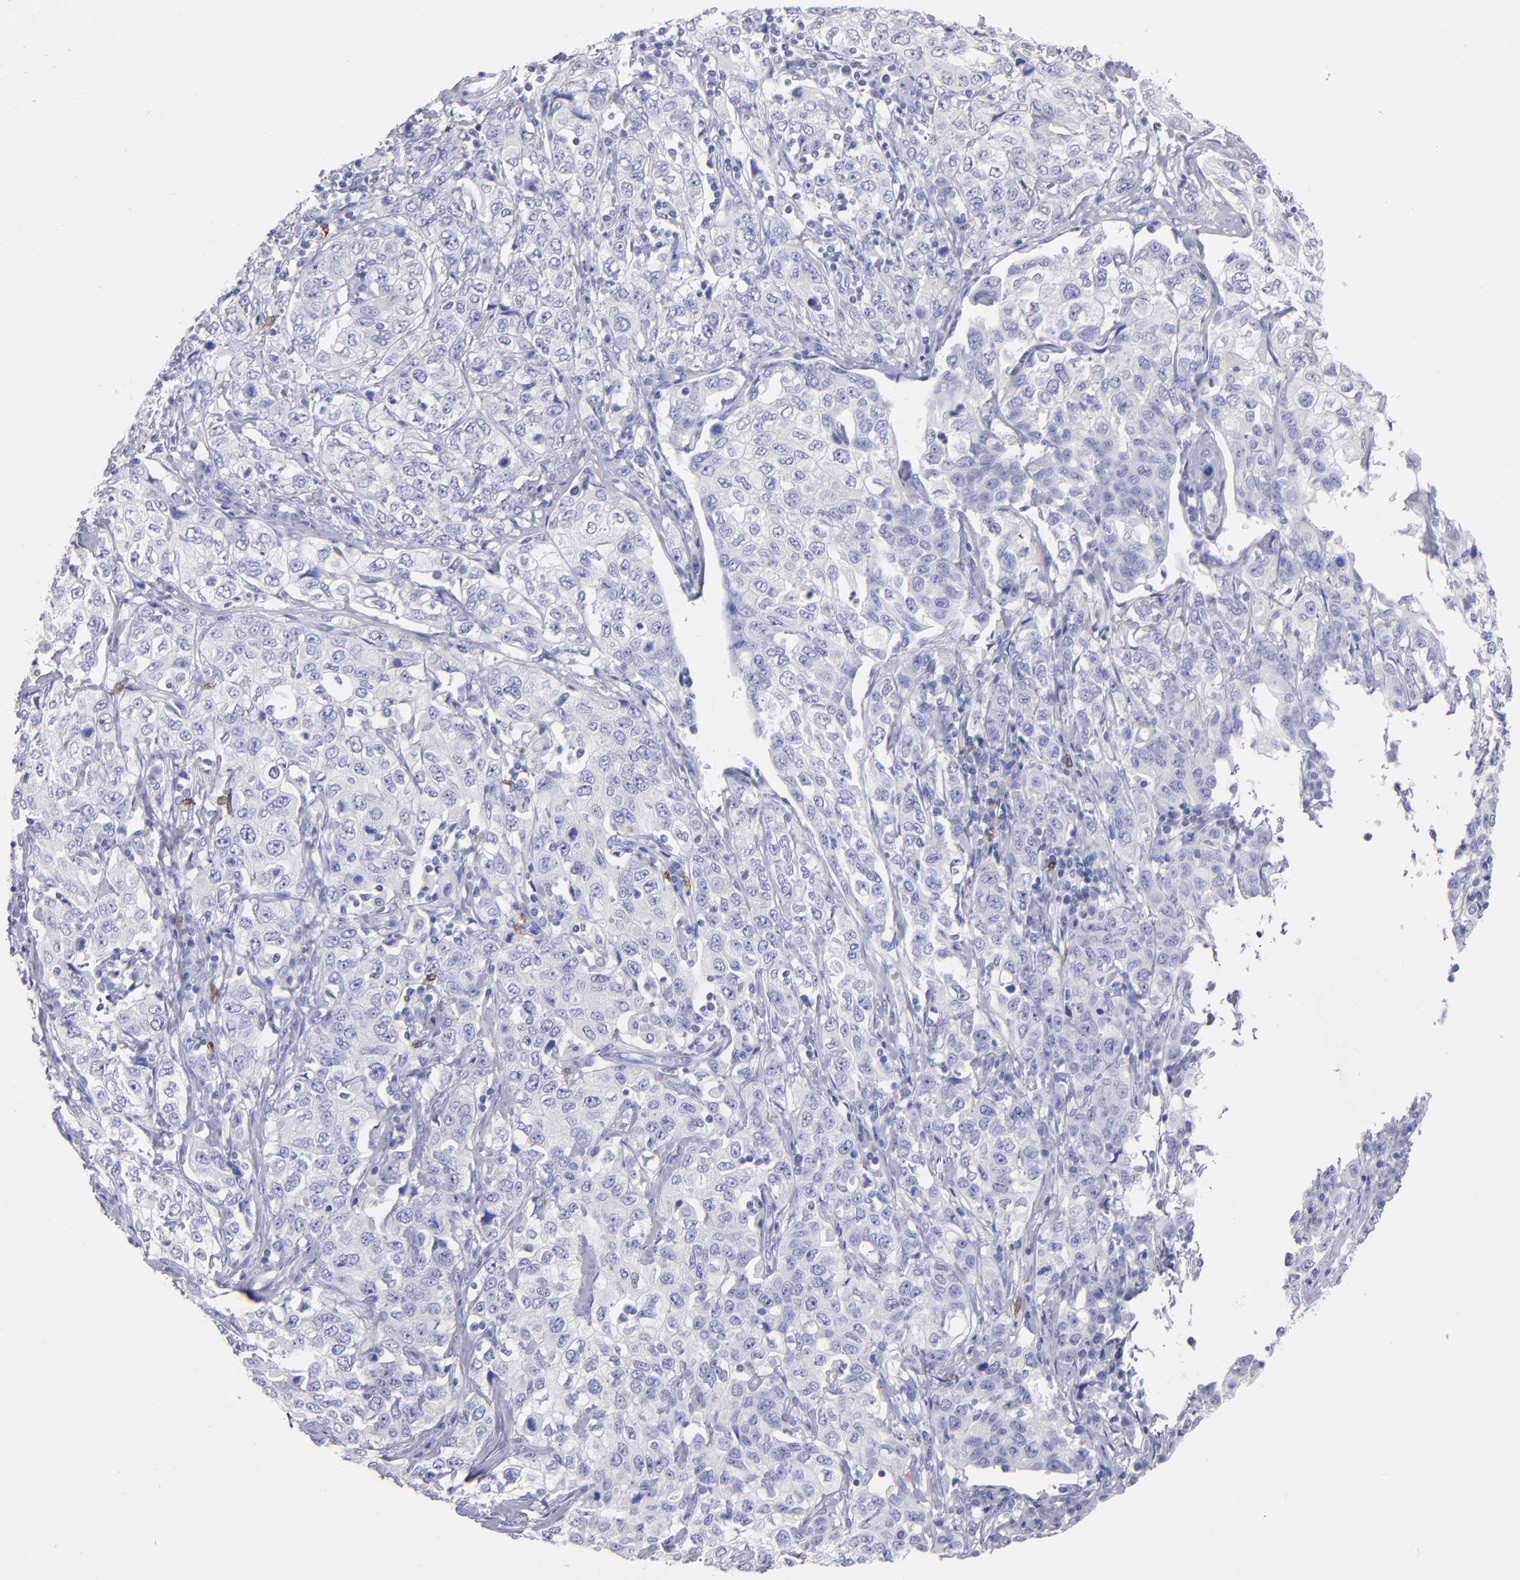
{"staining": {"intensity": "negative", "quantity": "none", "location": "none"}, "tissue": "stomach cancer", "cell_type": "Tumor cells", "image_type": "cancer", "snomed": [{"axis": "morphology", "description": "Adenocarcinoma, NOS"}, {"axis": "topography", "description": "Stomach"}], "caption": "The photomicrograph displays no significant positivity in tumor cells of stomach cancer.", "gene": "KIT", "patient": {"sex": "male", "age": 48}}